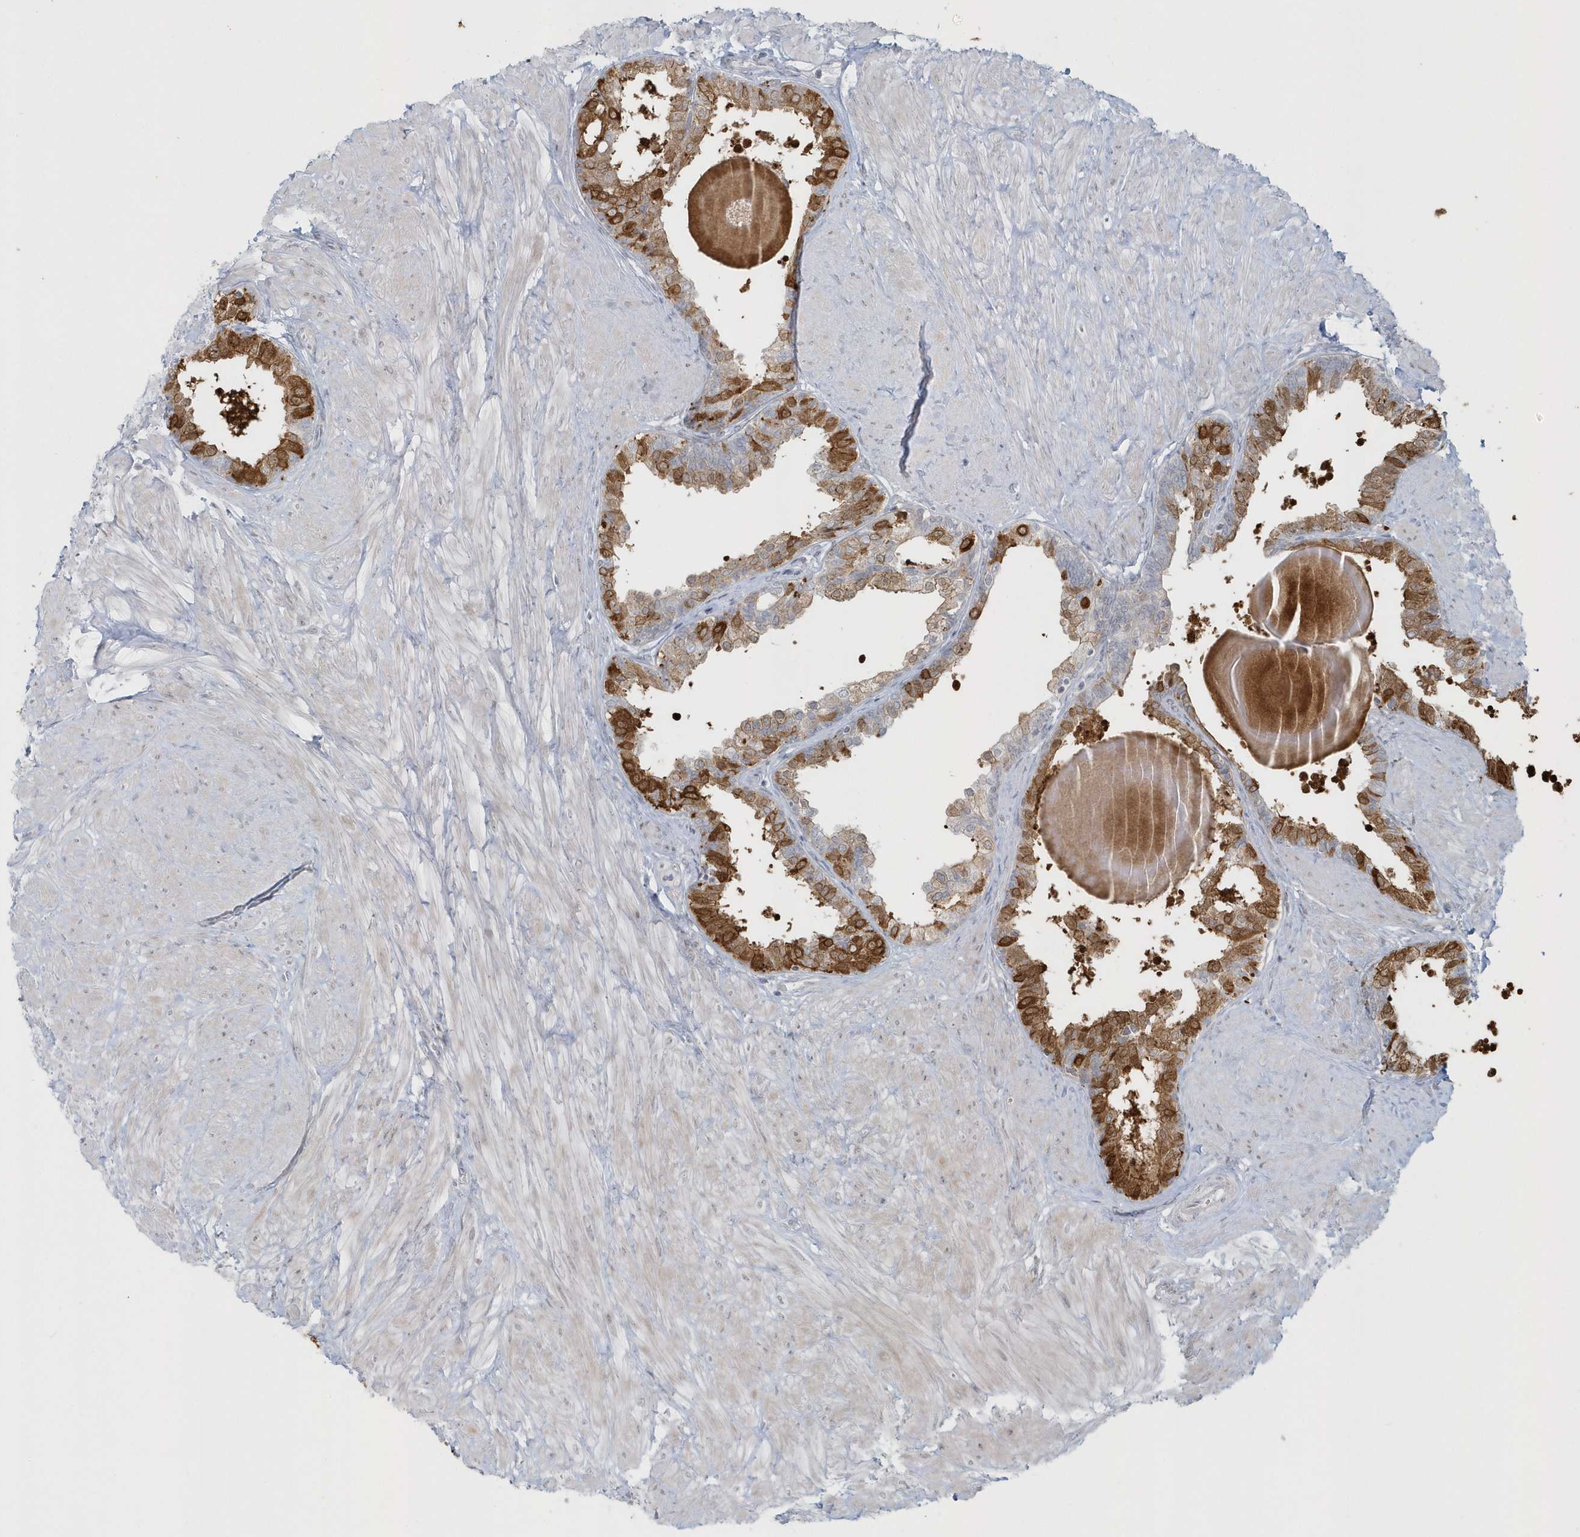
{"staining": {"intensity": "strong", "quantity": "<25%", "location": "cytoplasmic/membranous"}, "tissue": "prostate", "cell_type": "Glandular cells", "image_type": "normal", "snomed": [{"axis": "morphology", "description": "Normal tissue, NOS"}, {"axis": "topography", "description": "Prostate"}], "caption": "The histopathology image displays immunohistochemical staining of unremarkable prostate. There is strong cytoplasmic/membranous staining is appreciated in about <25% of glandular cells.", "gene": "BLTP3A", "patient": {"sex": "male", "age": 48}}